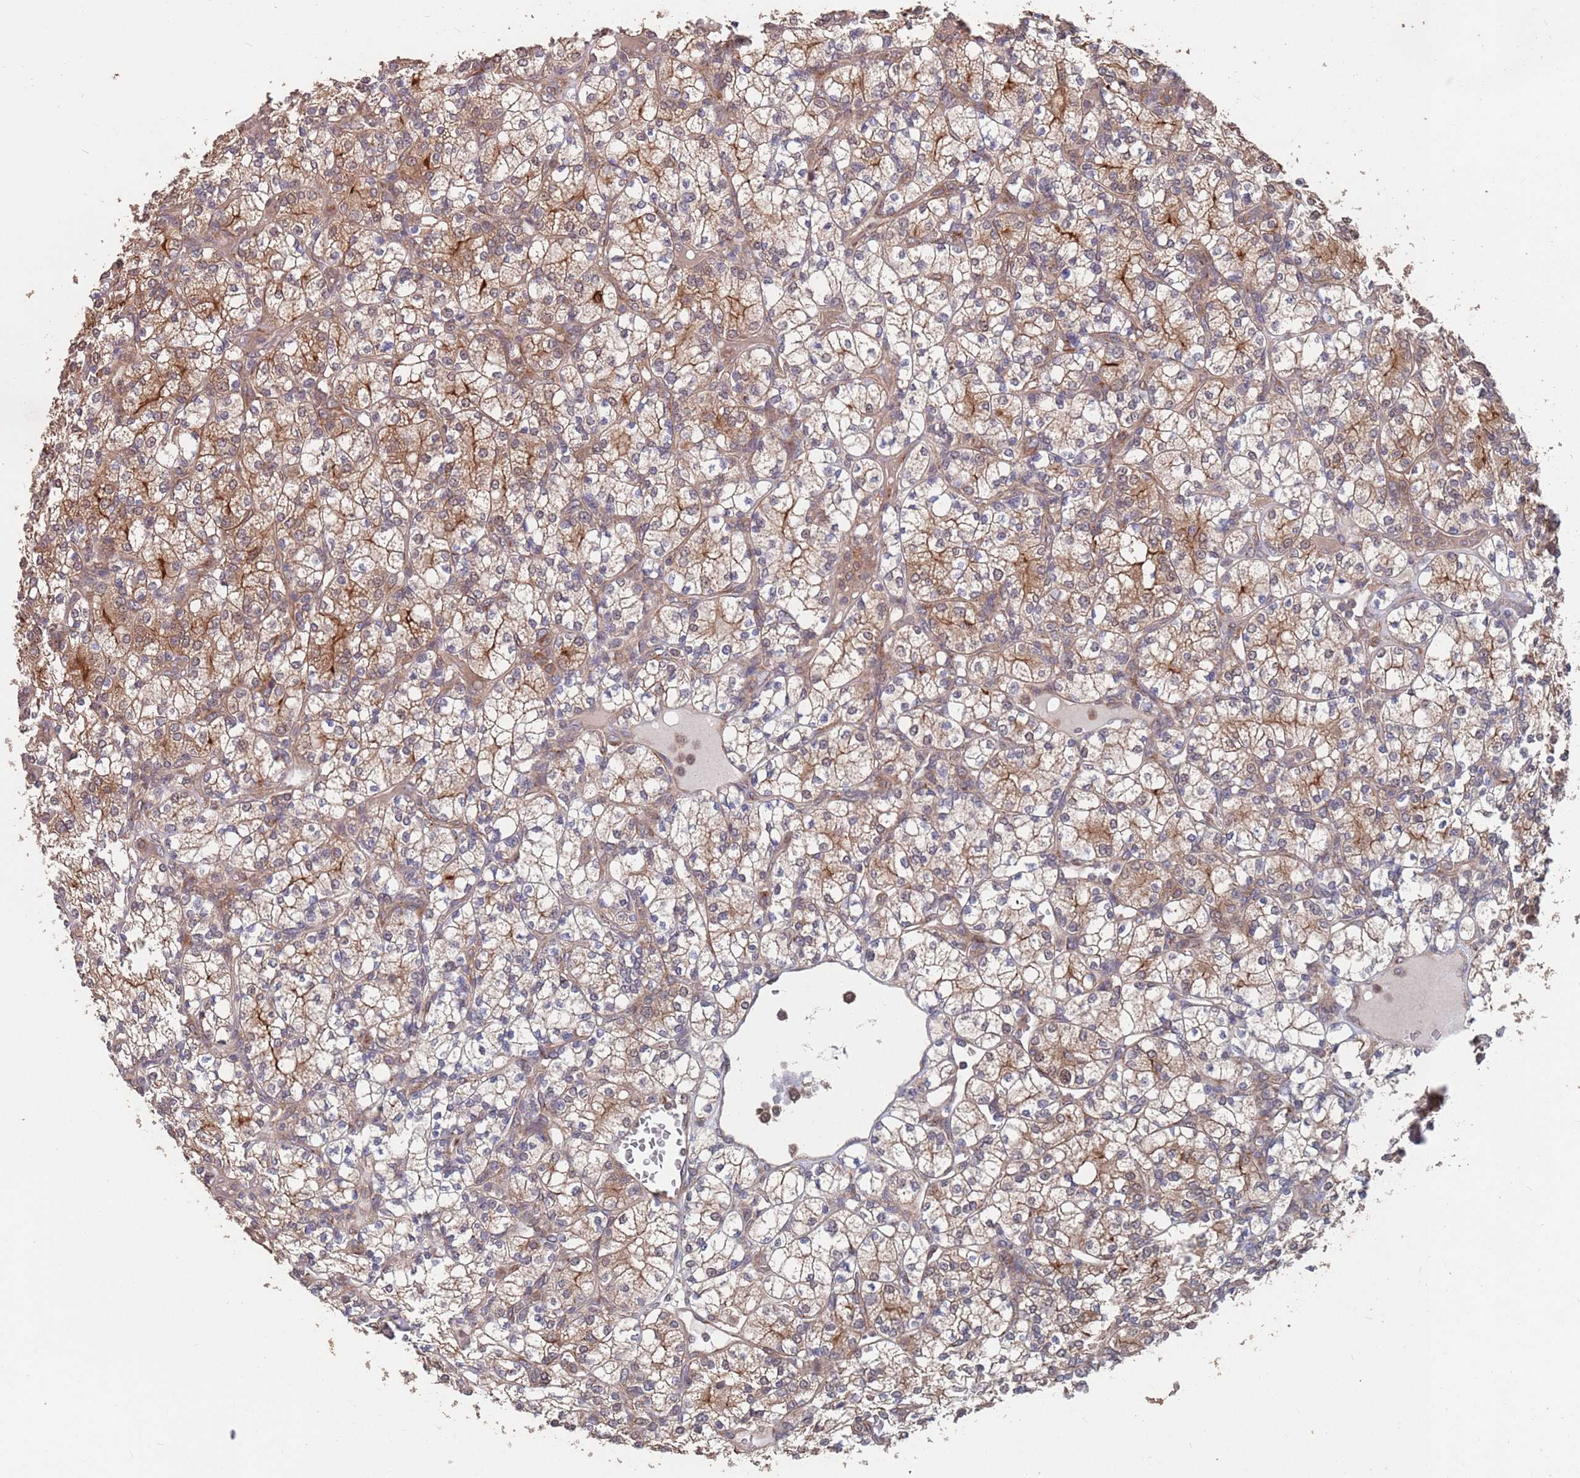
{"staining": {"intensity": "moderate", "quantity": ">75%", "location": "cytoplasmic/membranous"}, "tissue": "renal cancer", "cell_type": "Tumor cells", "image_type": "cancer", "snomed": [{"axis": "morphology", "description": "Adenocarcinoma, NOS"}, {"axis": "topography", "description": "Kidney"}], "caption": "A high-resolution histopathology image shows immunohistochemistry staining of adenocarcinoma (renal), which shows moderate cytoplasmic/membranous staining in about >75% of tumor cells.", "gene": "UNC45A", "patient": {"sex": "male", "age": 77}}